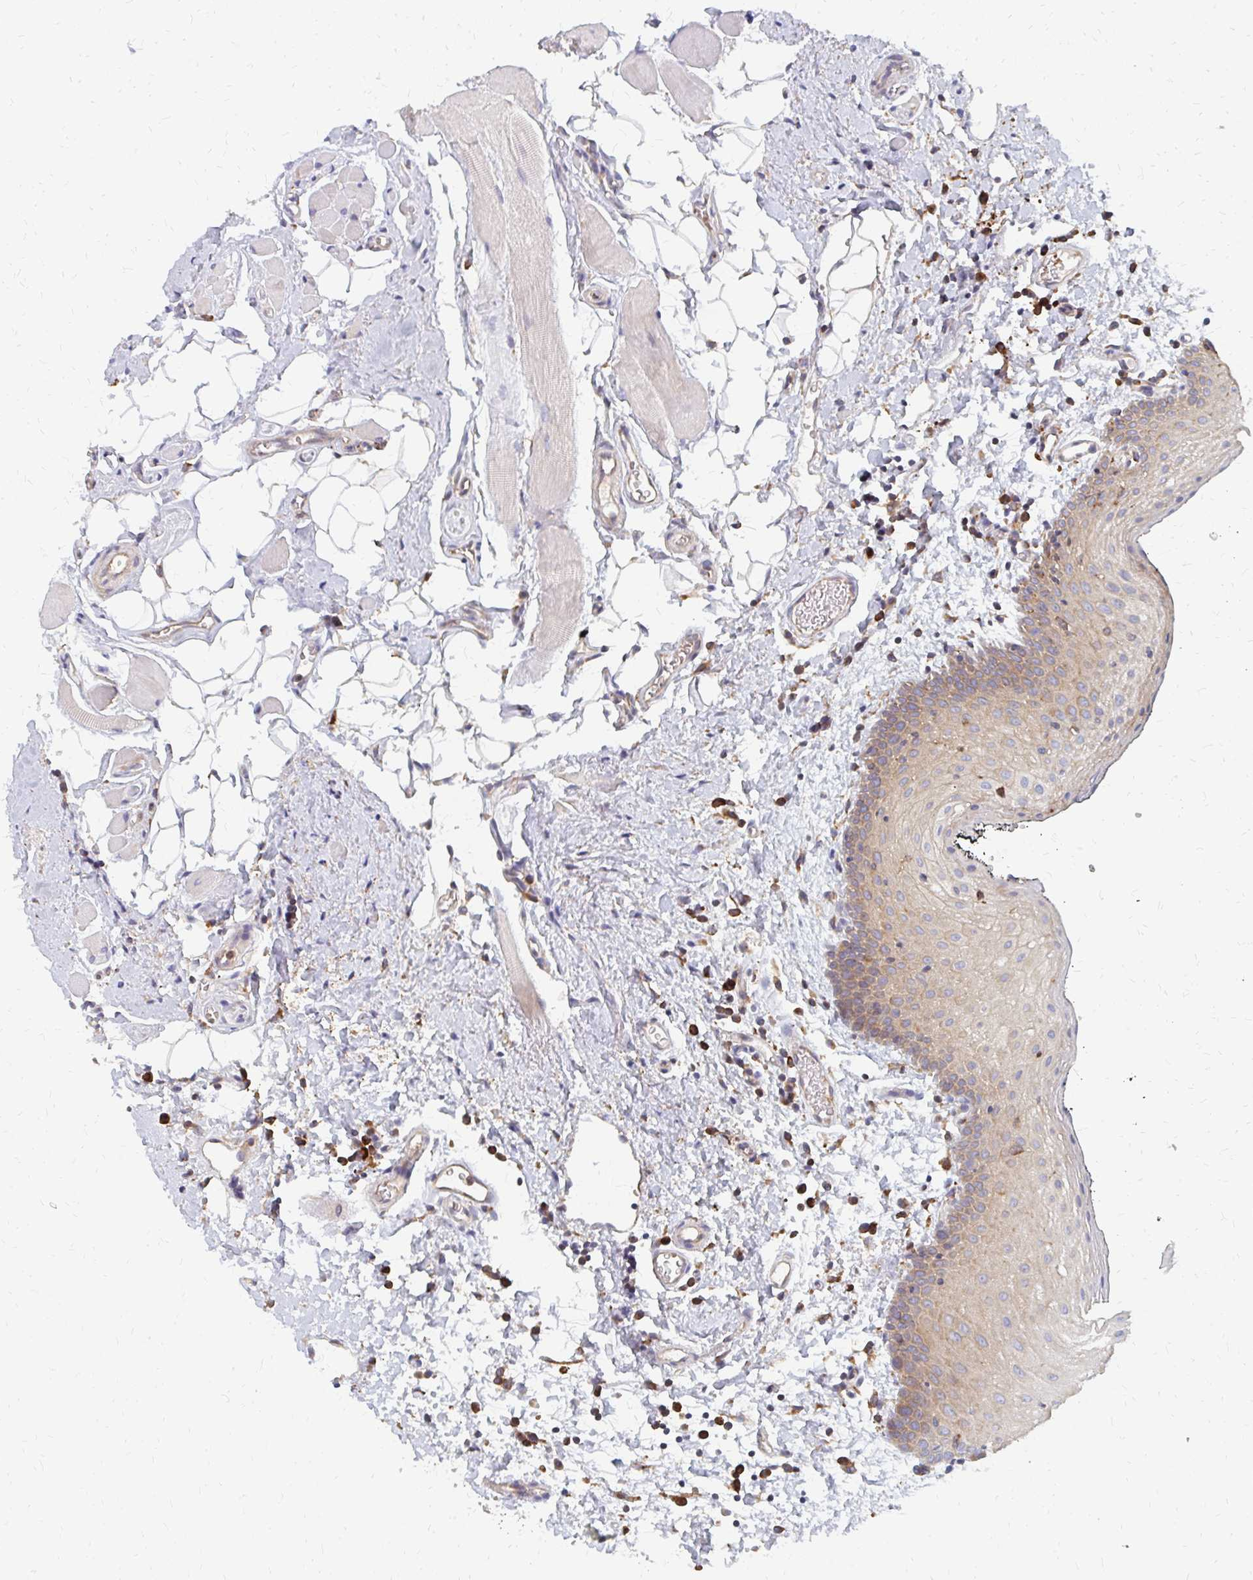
{"staining": {"intensity": "moderate", "quantity": "<25%", "location": "cytoplasmic/membranous"}, "tissue": "oral mucosa", "cell_type": "Squamous epithelial cells", "image_type": "normal", "snomed": [{"axis": "morphology", "description": "Normal tissue, NOS"}, {"axis": "morphology", "description": "Squamous cell carcinoma, NOS"}, {"axis": "topography", "description": "Oral tissue"}, {"axis": "topography", "description": "Head-Neck"}], "caption": "Squamous epithelial cells reveal low levels of moderate cytoplasmic/membranous staining in approximately <25% of cells in unremarkable human oral mucosa.", "gene": "PPP1R13L", "patient": {"sex": "male", "age": 58}}